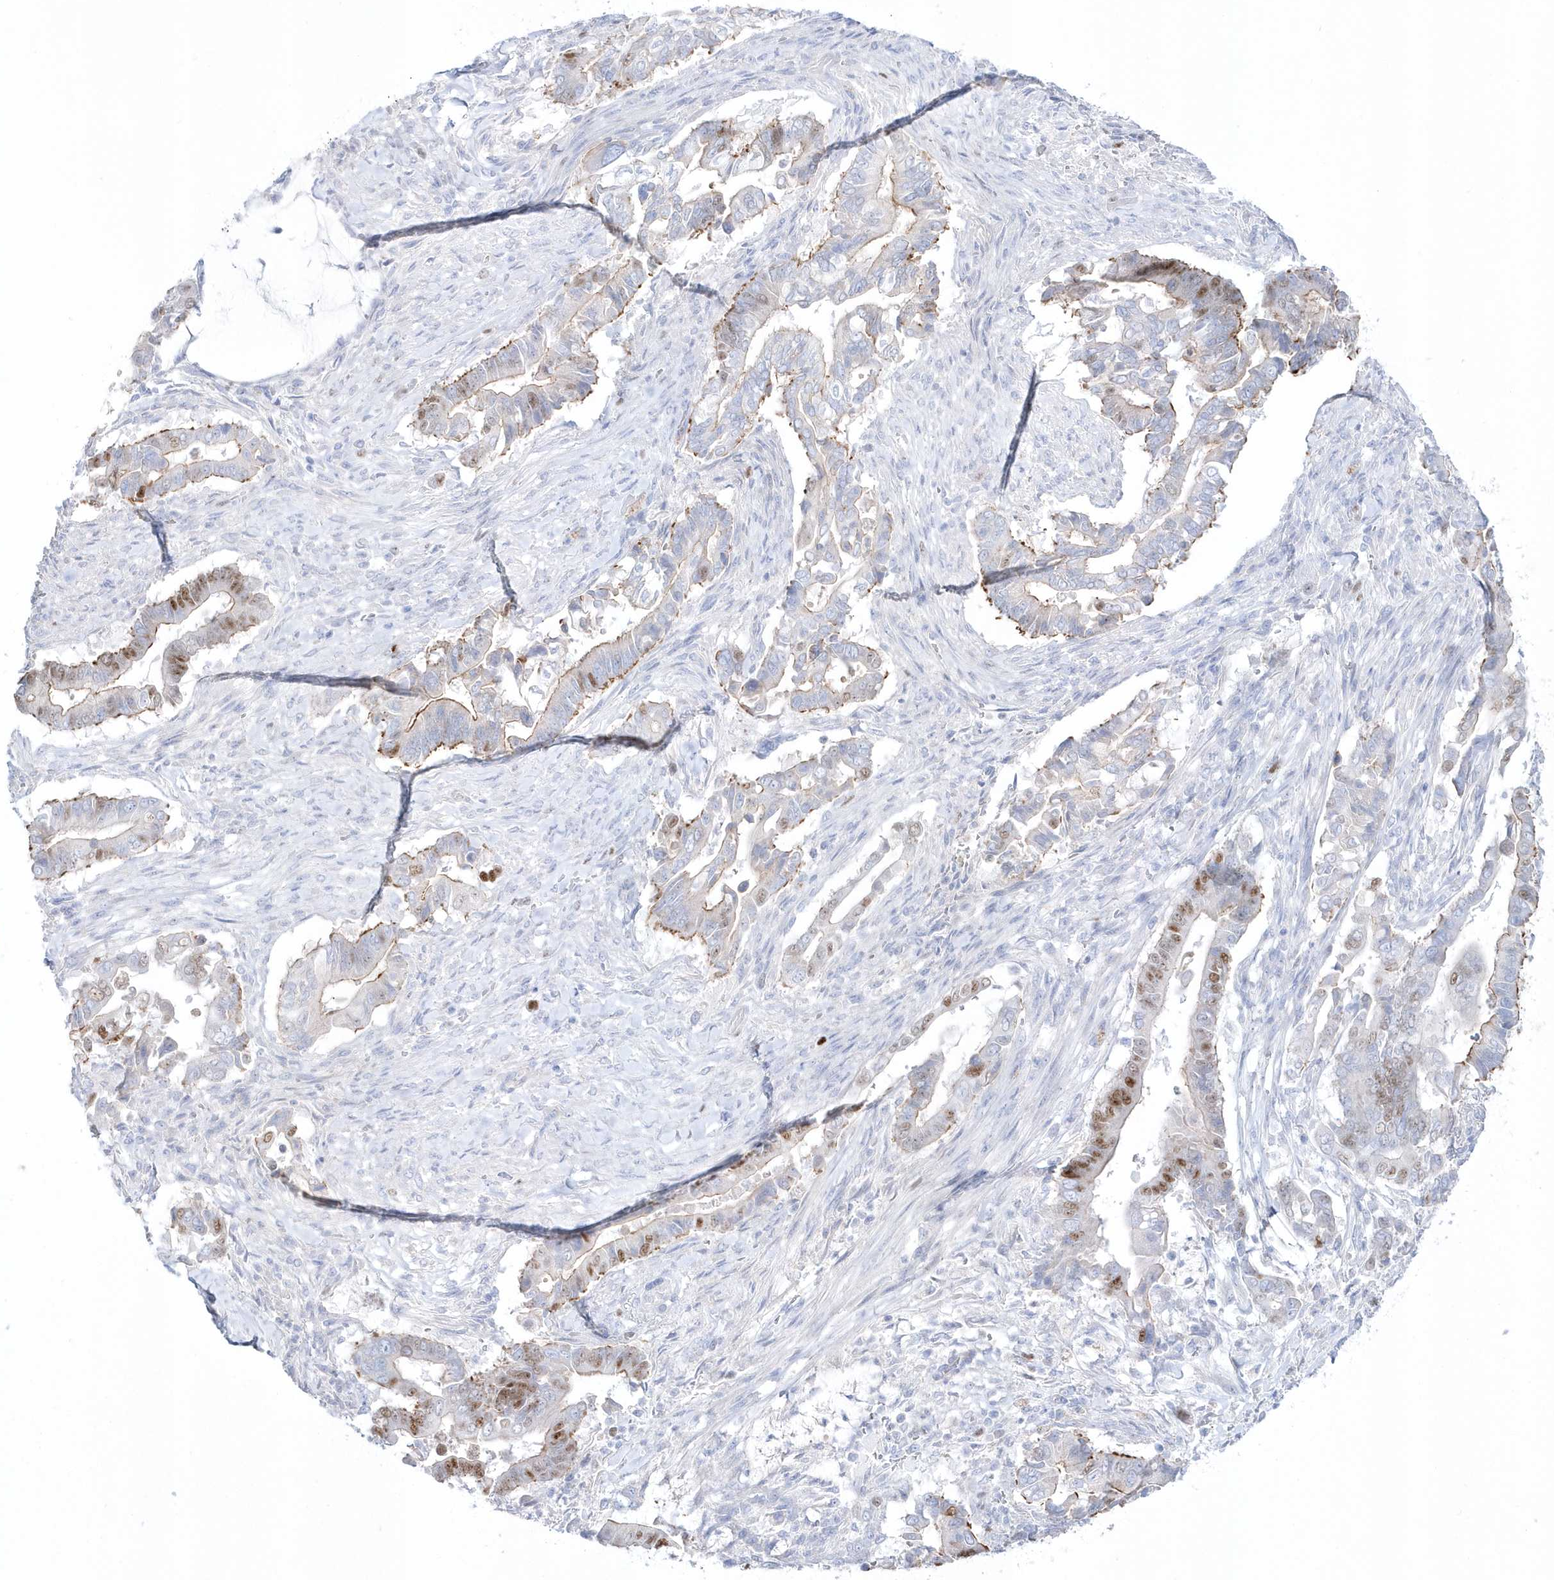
{"staining": {"intensity": "moderate", "quantity": "<25%", "location": "cytoplasmic/membranous,nuclear"}, "tissue": "pancreatic cancer", "cell_type": "Tumor cells", "image_type": "cancer", "snomed": [{"axis": "morphology", "description": "Adenocarcinoma, NOS"}, {"axis": "topography", "description": "Pancreas"}], "caption": "Immunohistochemical staining of human pancreatic cancer shows low levels of moderate cytoplasmic/membranous and nuclear protein positivity in approximately <25% of tumor cells.", "gene": "TMCO6", "patient": {"sex": "male", "age": 68}}